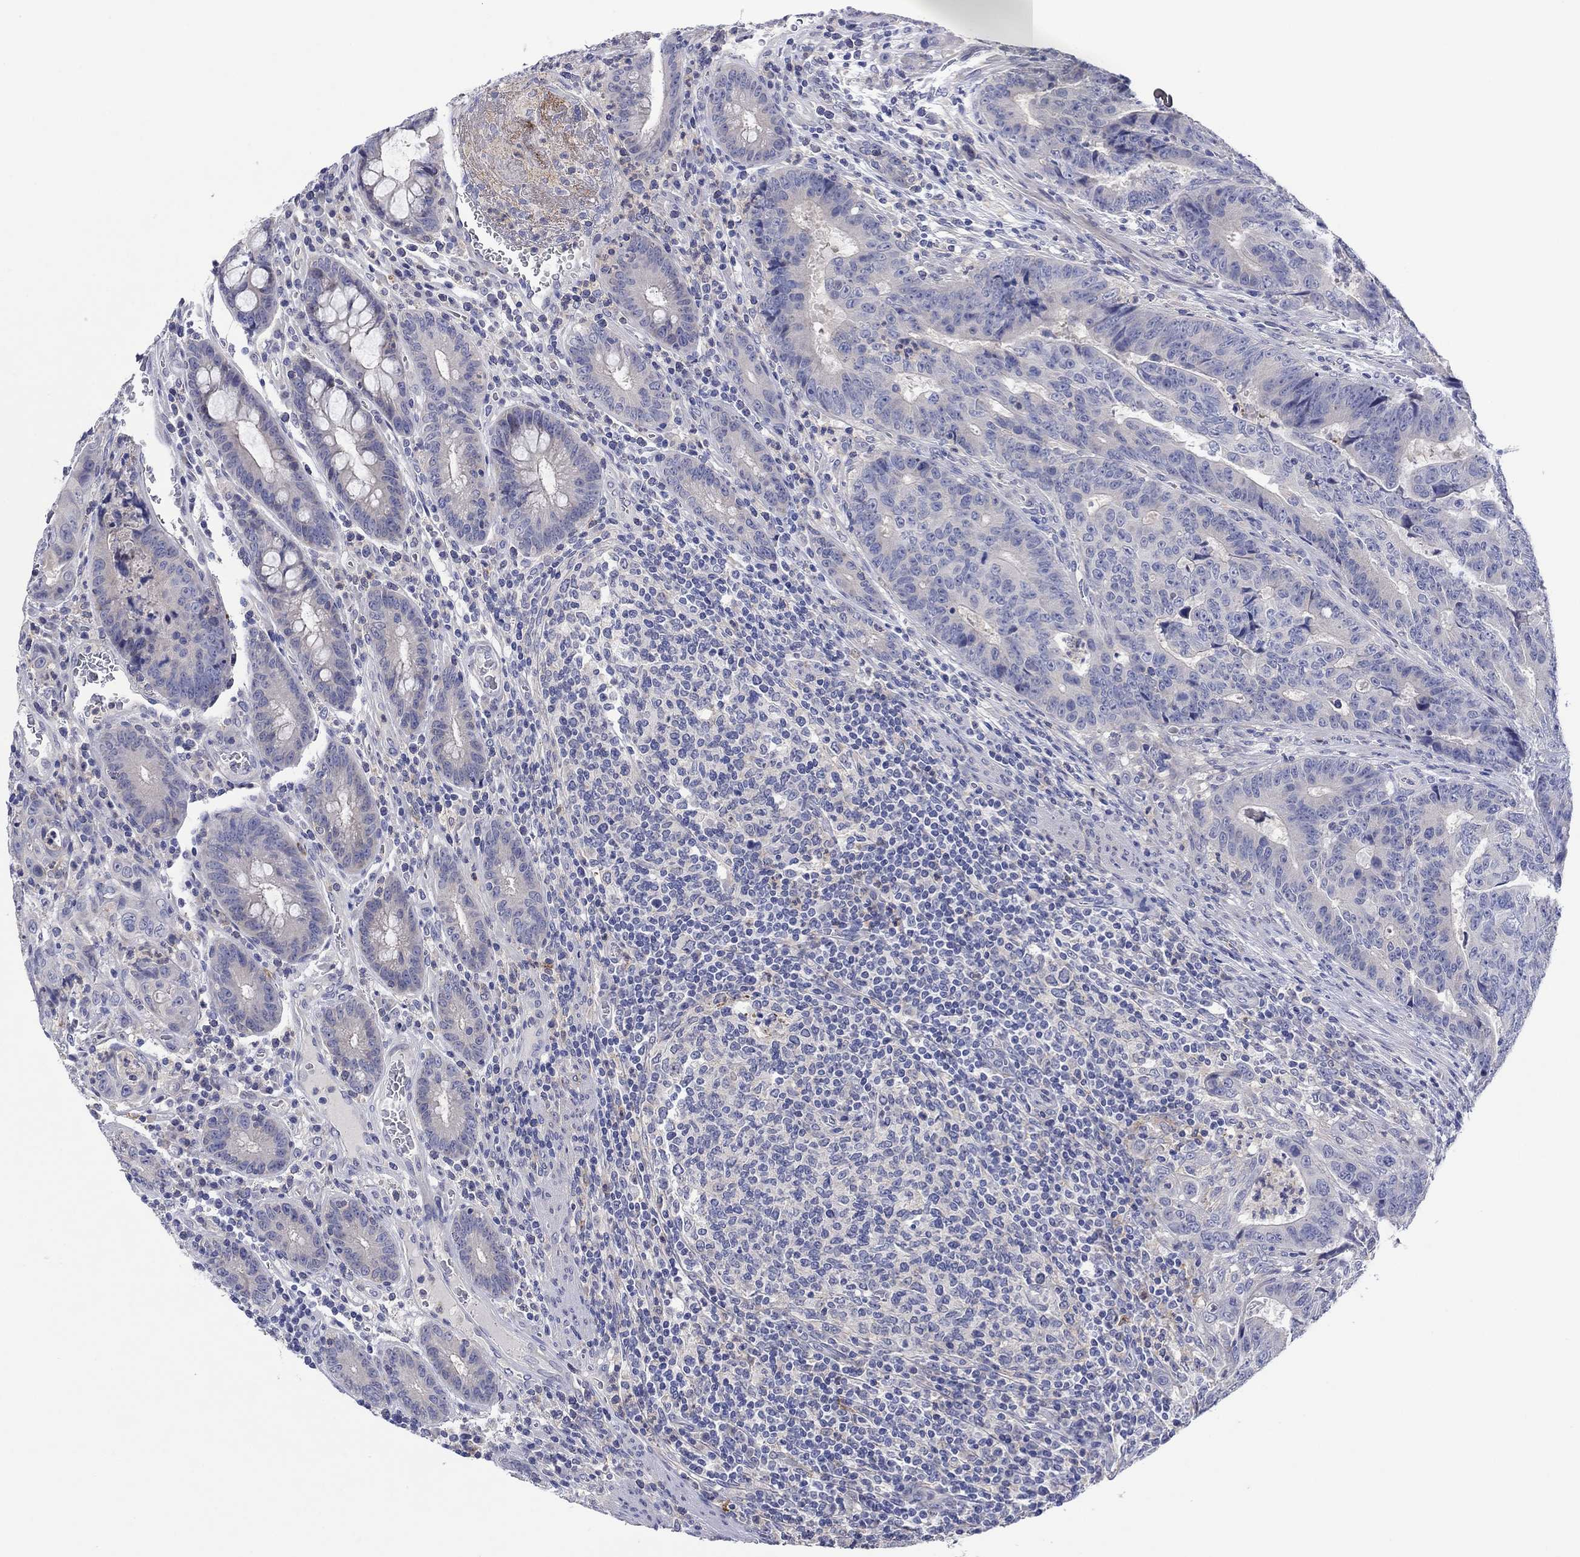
{"staining": {"intensity": "negative", "quantity": "none", "location": "none"}, "tissue": "colorectal cancer", "cell_type": "Tumor cells", "image_type": "cancer", "snomed": [{"axis": "morphology", "description": "Adenocarcinoma, NOS"}, {"axis": "topography", "description": "Colon"}], "caption": "Immunohistochemistry of colorectal cancer (adenocarcinoma) exhibits no positivity in tumor cells.", "gene": "HDC", "patient": {"sex": "female", "age": 48}}